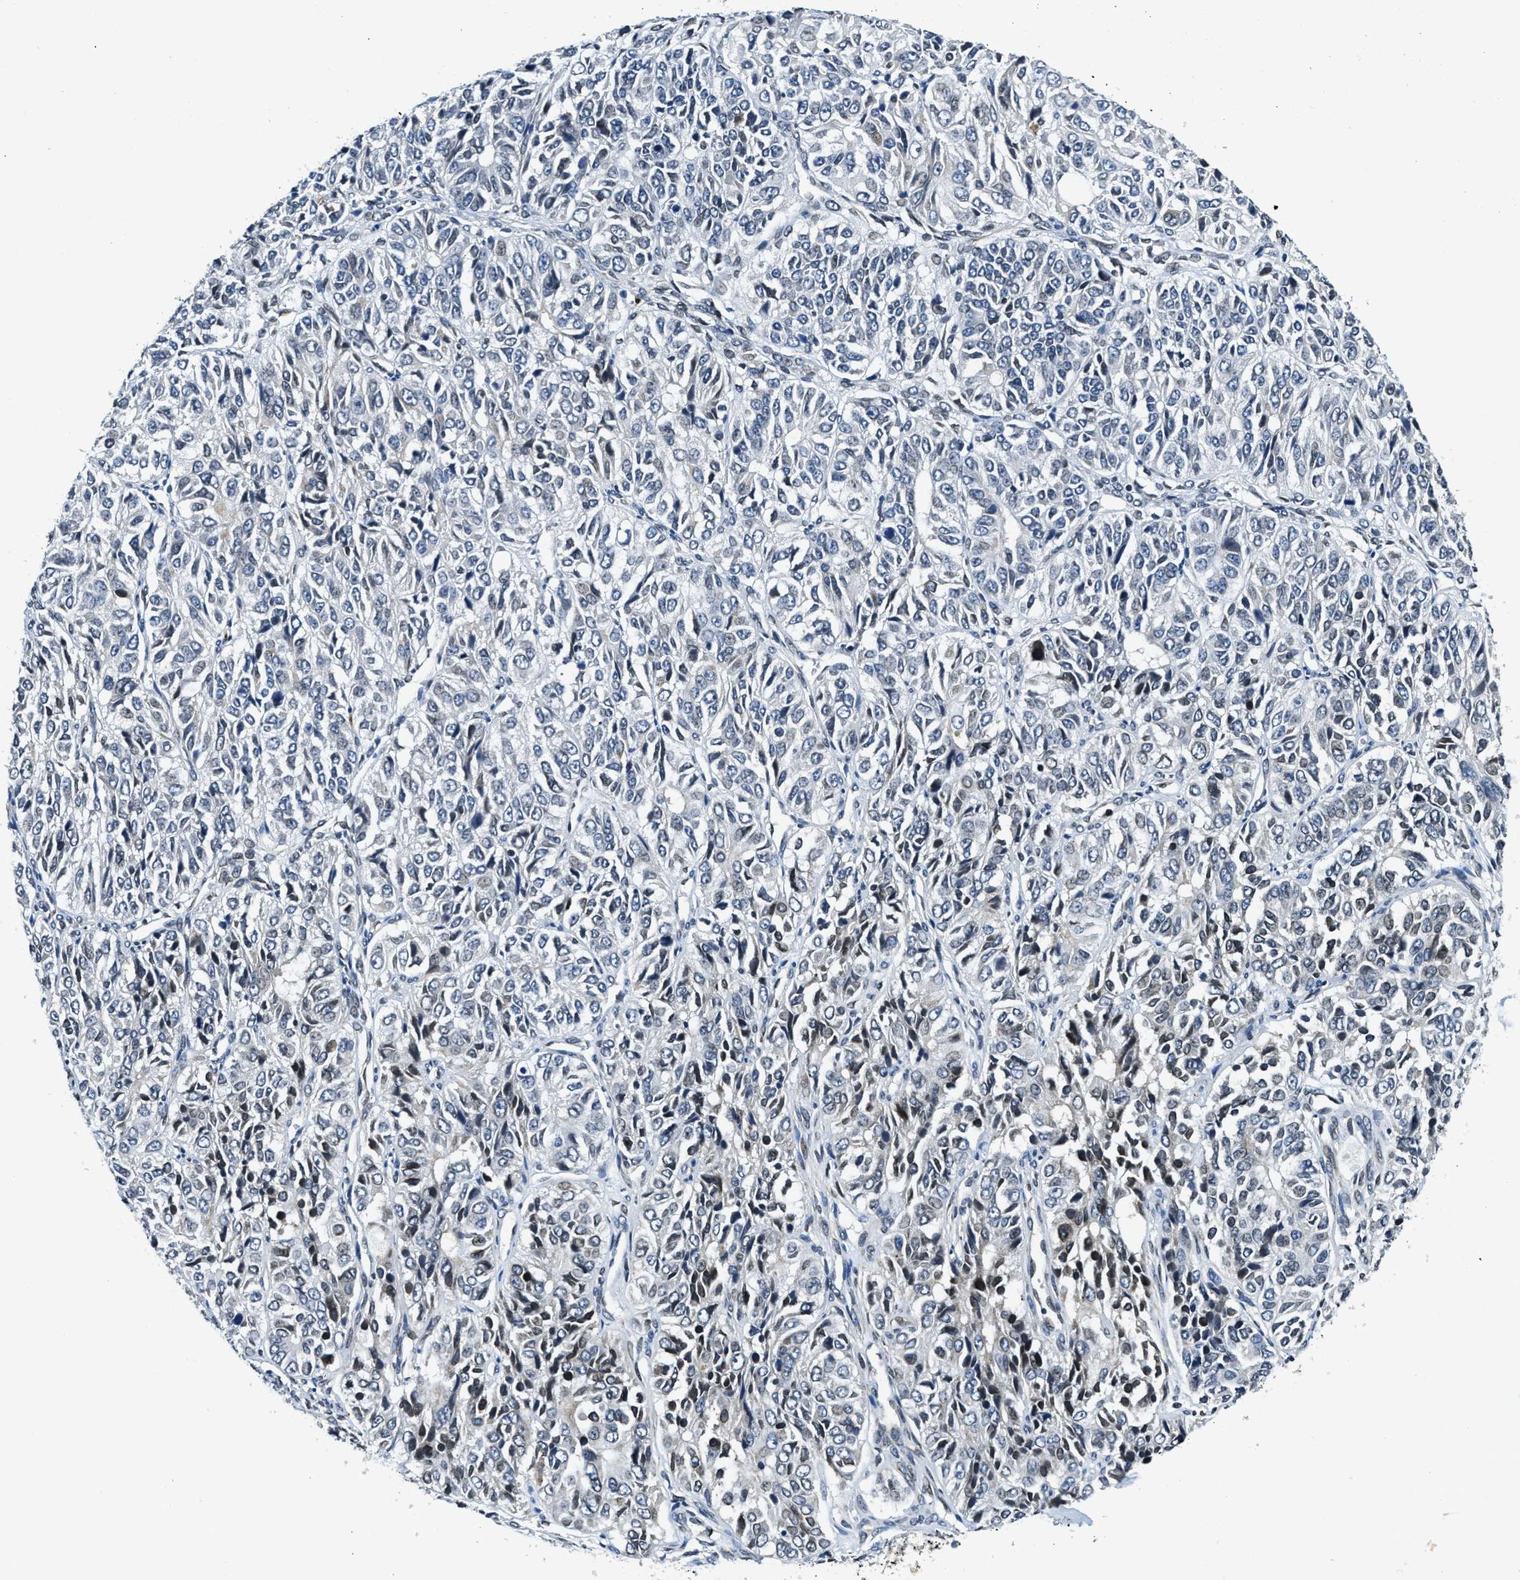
{"staining": {"intensity": "weak", "quantity": "<25%", "location": "nuclear"}, "tissue": "ovarian cancer", "cell_type": "Tumor cells", "image_type": "cancer", "snomed": [{"axis": "morphology", "description": "Carcinoma, endometroid"}, {"axis": "topography", "description": "Ovary"}], "caption": "Human ovarian cancer stained for a protein using IHC exhibits no staining in tumor cells.", "gene": "ZC3HC1", "patient": {"sex": "female", "age": 51}}